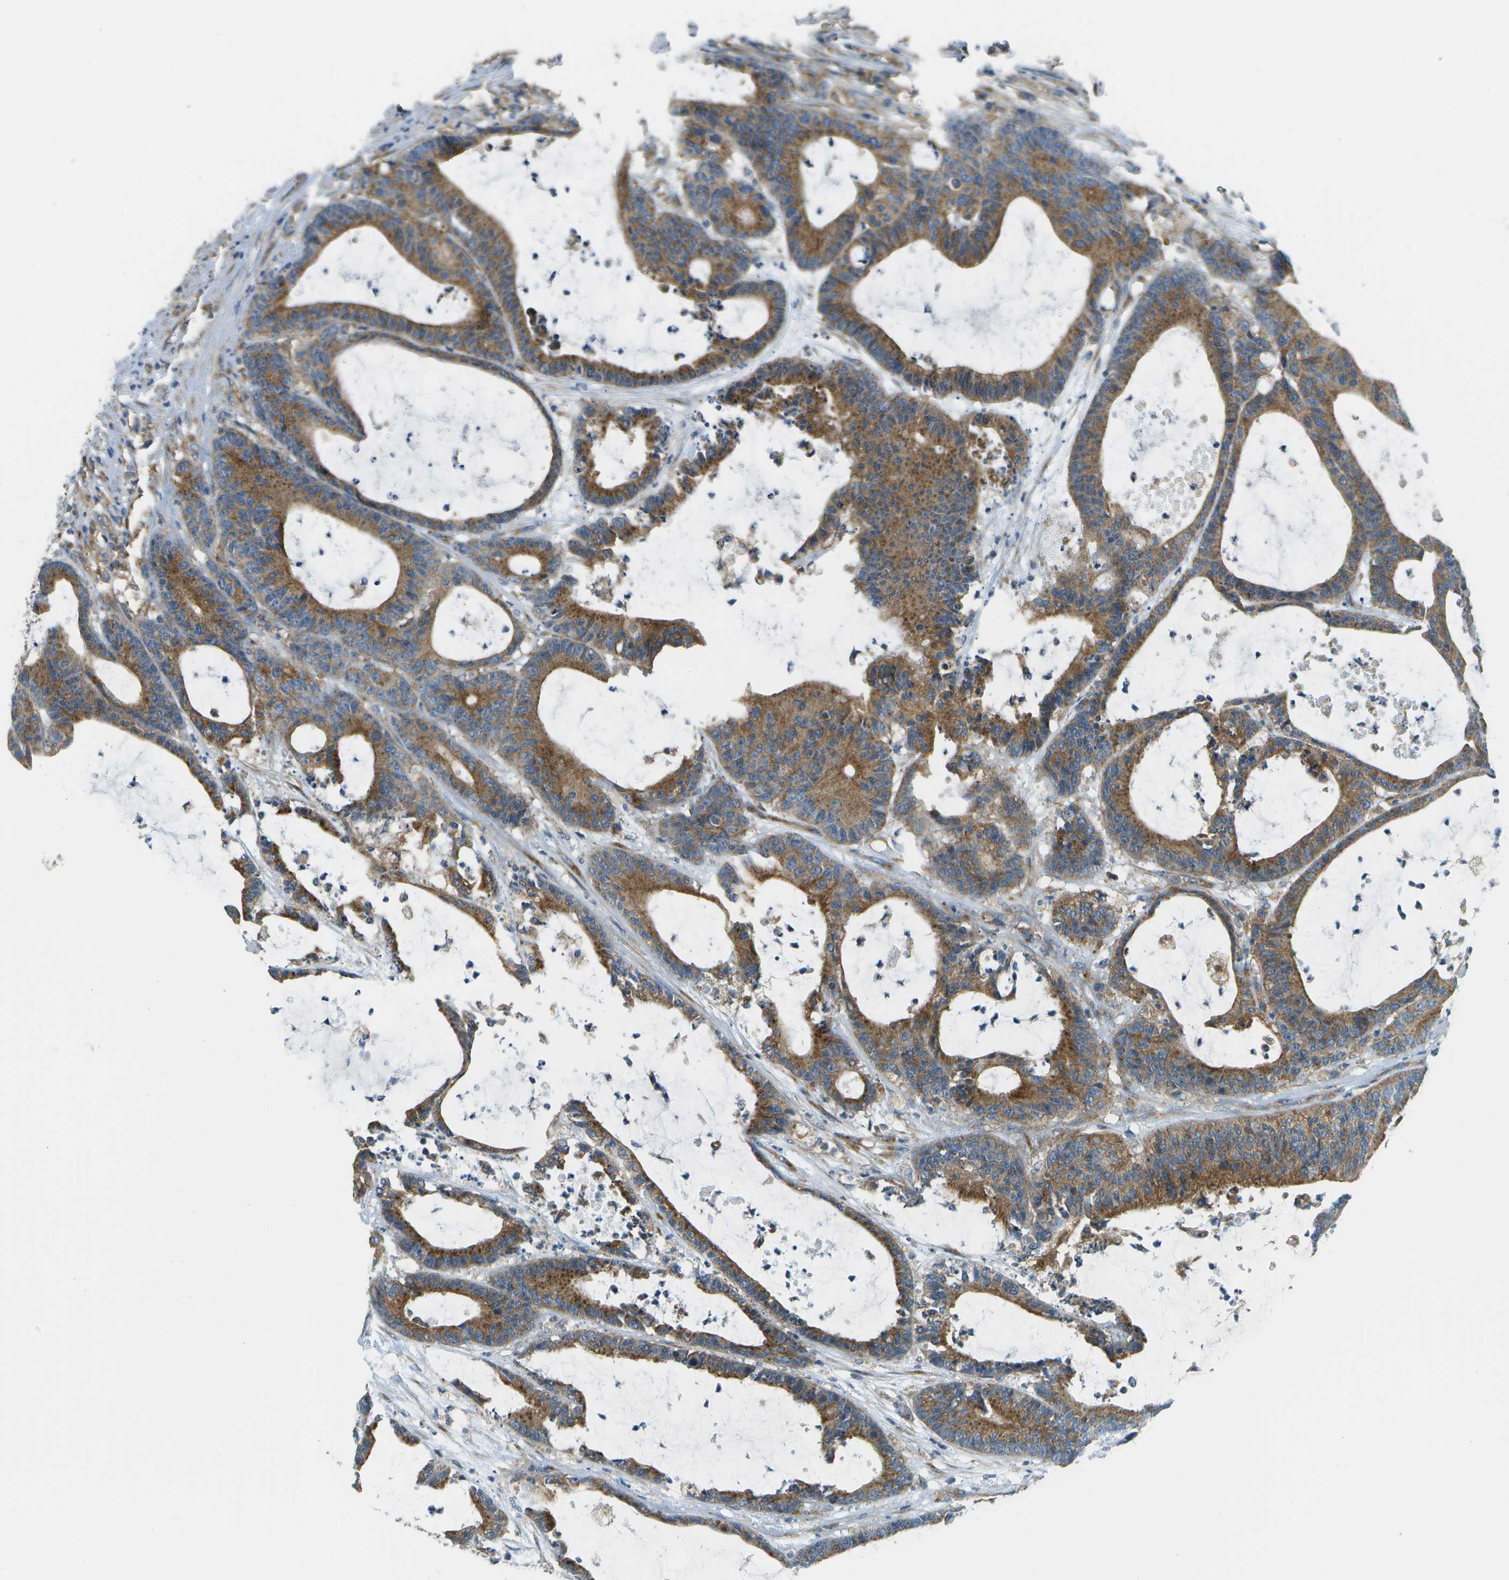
{"staining": {"intensity": "moderate", "quantity": ">75%", "location": "cytoplasmic/membranous"}, "tissue": "colorectal cancer", "cell_type": "Tumor cells", "image_type": "cancer", "snomed": [{"axis": "morphology", "description": "Adenocarcinoma, NOS"}, {"axis": "topography", "description": "Colon"}], "caption": "IHC staining of adenocarcinoma (colorectal), which exhibits medium levels of moderate cytoplasmic/membranous staining in approximately >75% of tumor cells indicating moderate cytoplasmic/membranous protein expression. The staining was performed using DAB (brown) for protein detection and nuclei were counterstained in hematoxylin (blue).", "gene": "CLTC", "patient": {"sex": "female", "age": 84}}